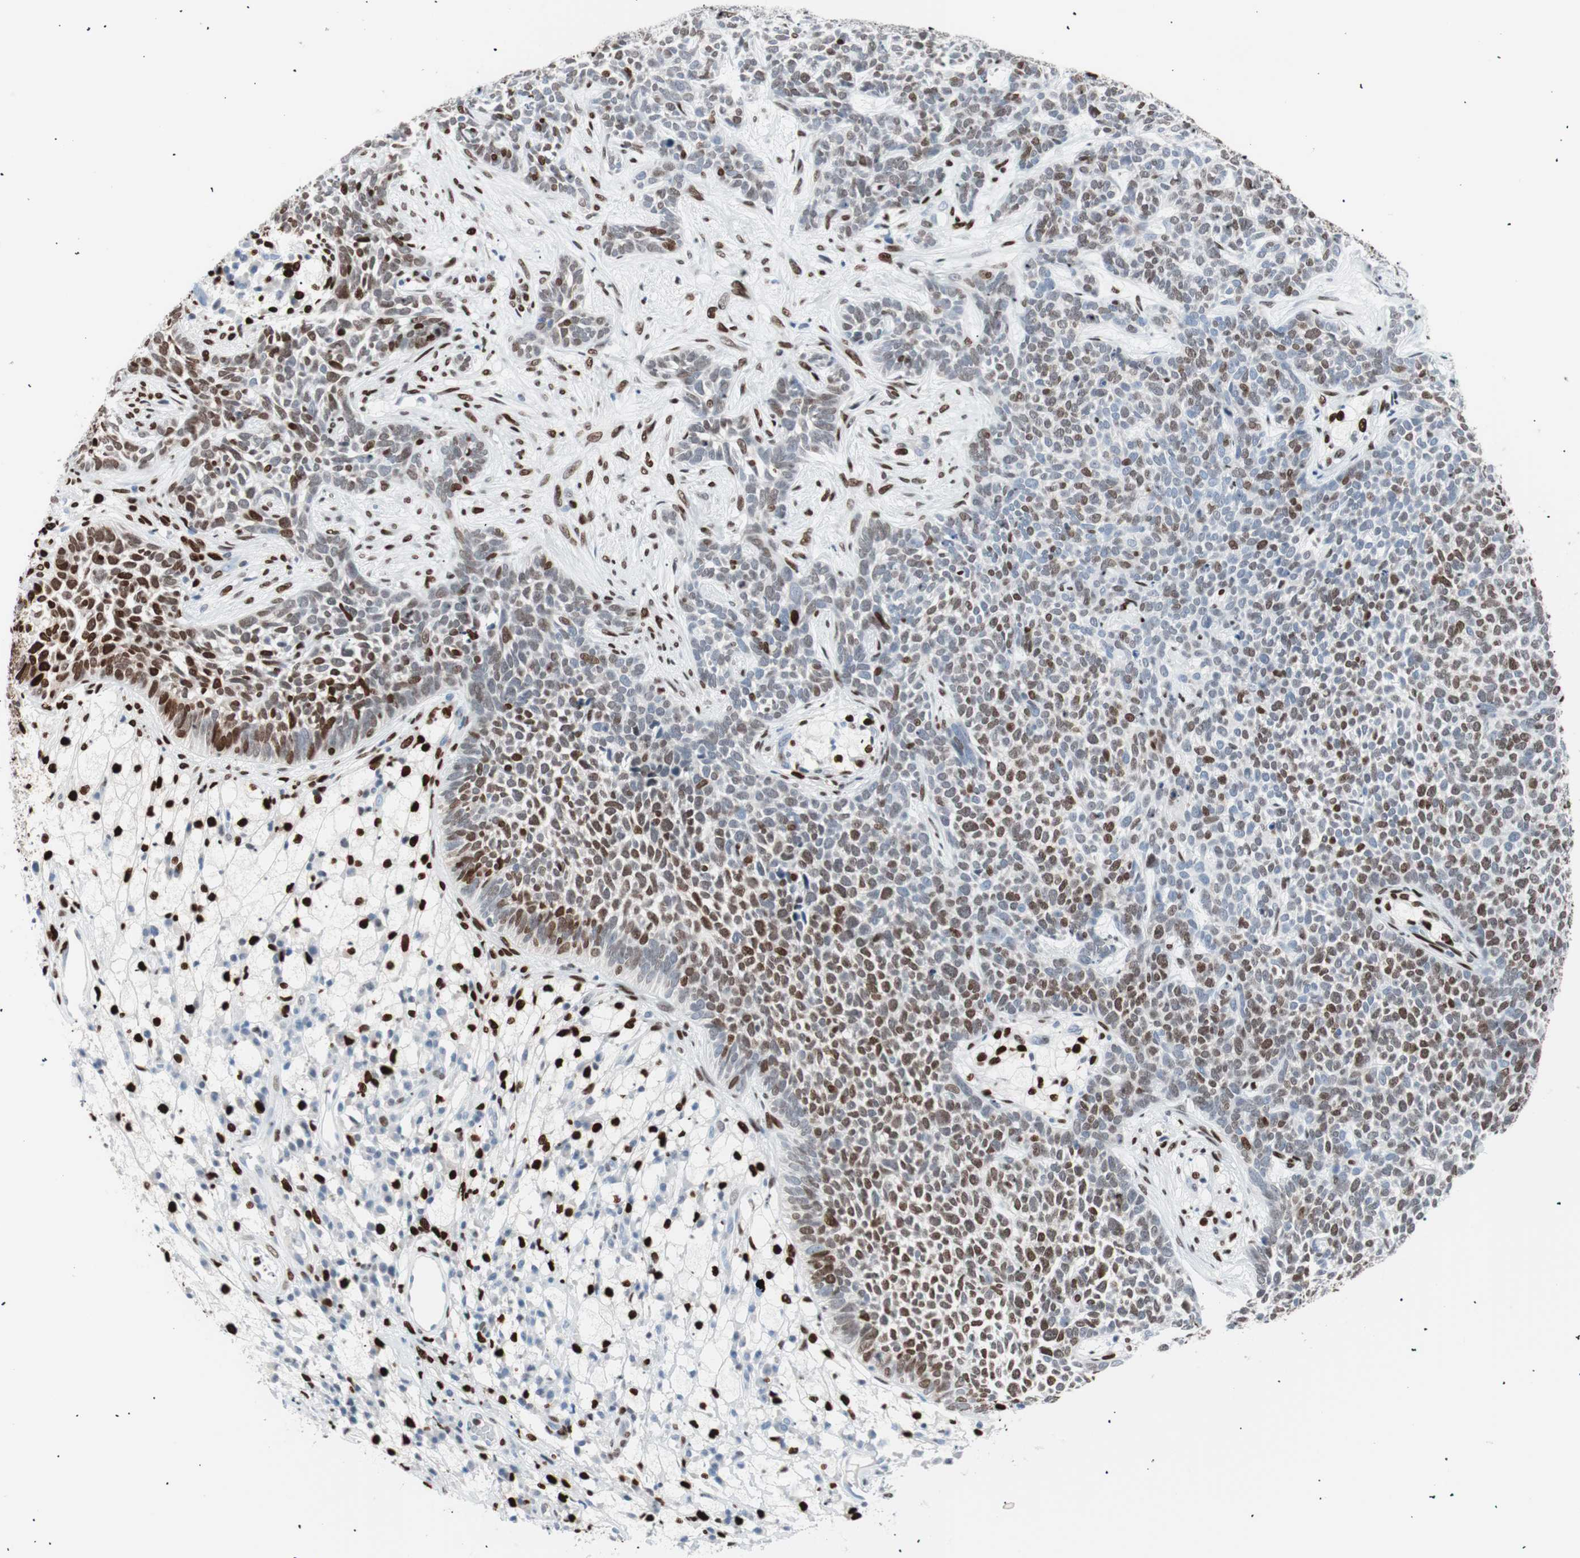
{"staining": {"intensity": "moderate", "quantity": "25%-75%", "location": "nuclear"}, "tissue": "skin cancer", "cell_type": "Tumor cells", "image_type": "cancer", "snomed": [{"axis": "morphology", "description": "Basal cell carcinoma"}, {"axis": "topography", "description": "Skin"}], "caption": "Protein staining shows moderate nuclear expression in about 25%-75% of tumor cells in basal cell carcinoma (skin). (Stains: DAB (3,3'-diaminobenzidine) in brown, nuclei in blue, Microscopy: brightfield microscopy at high magnification).", "gene": "CEBPB", "patient": {"sex": "female", "age": 84}}